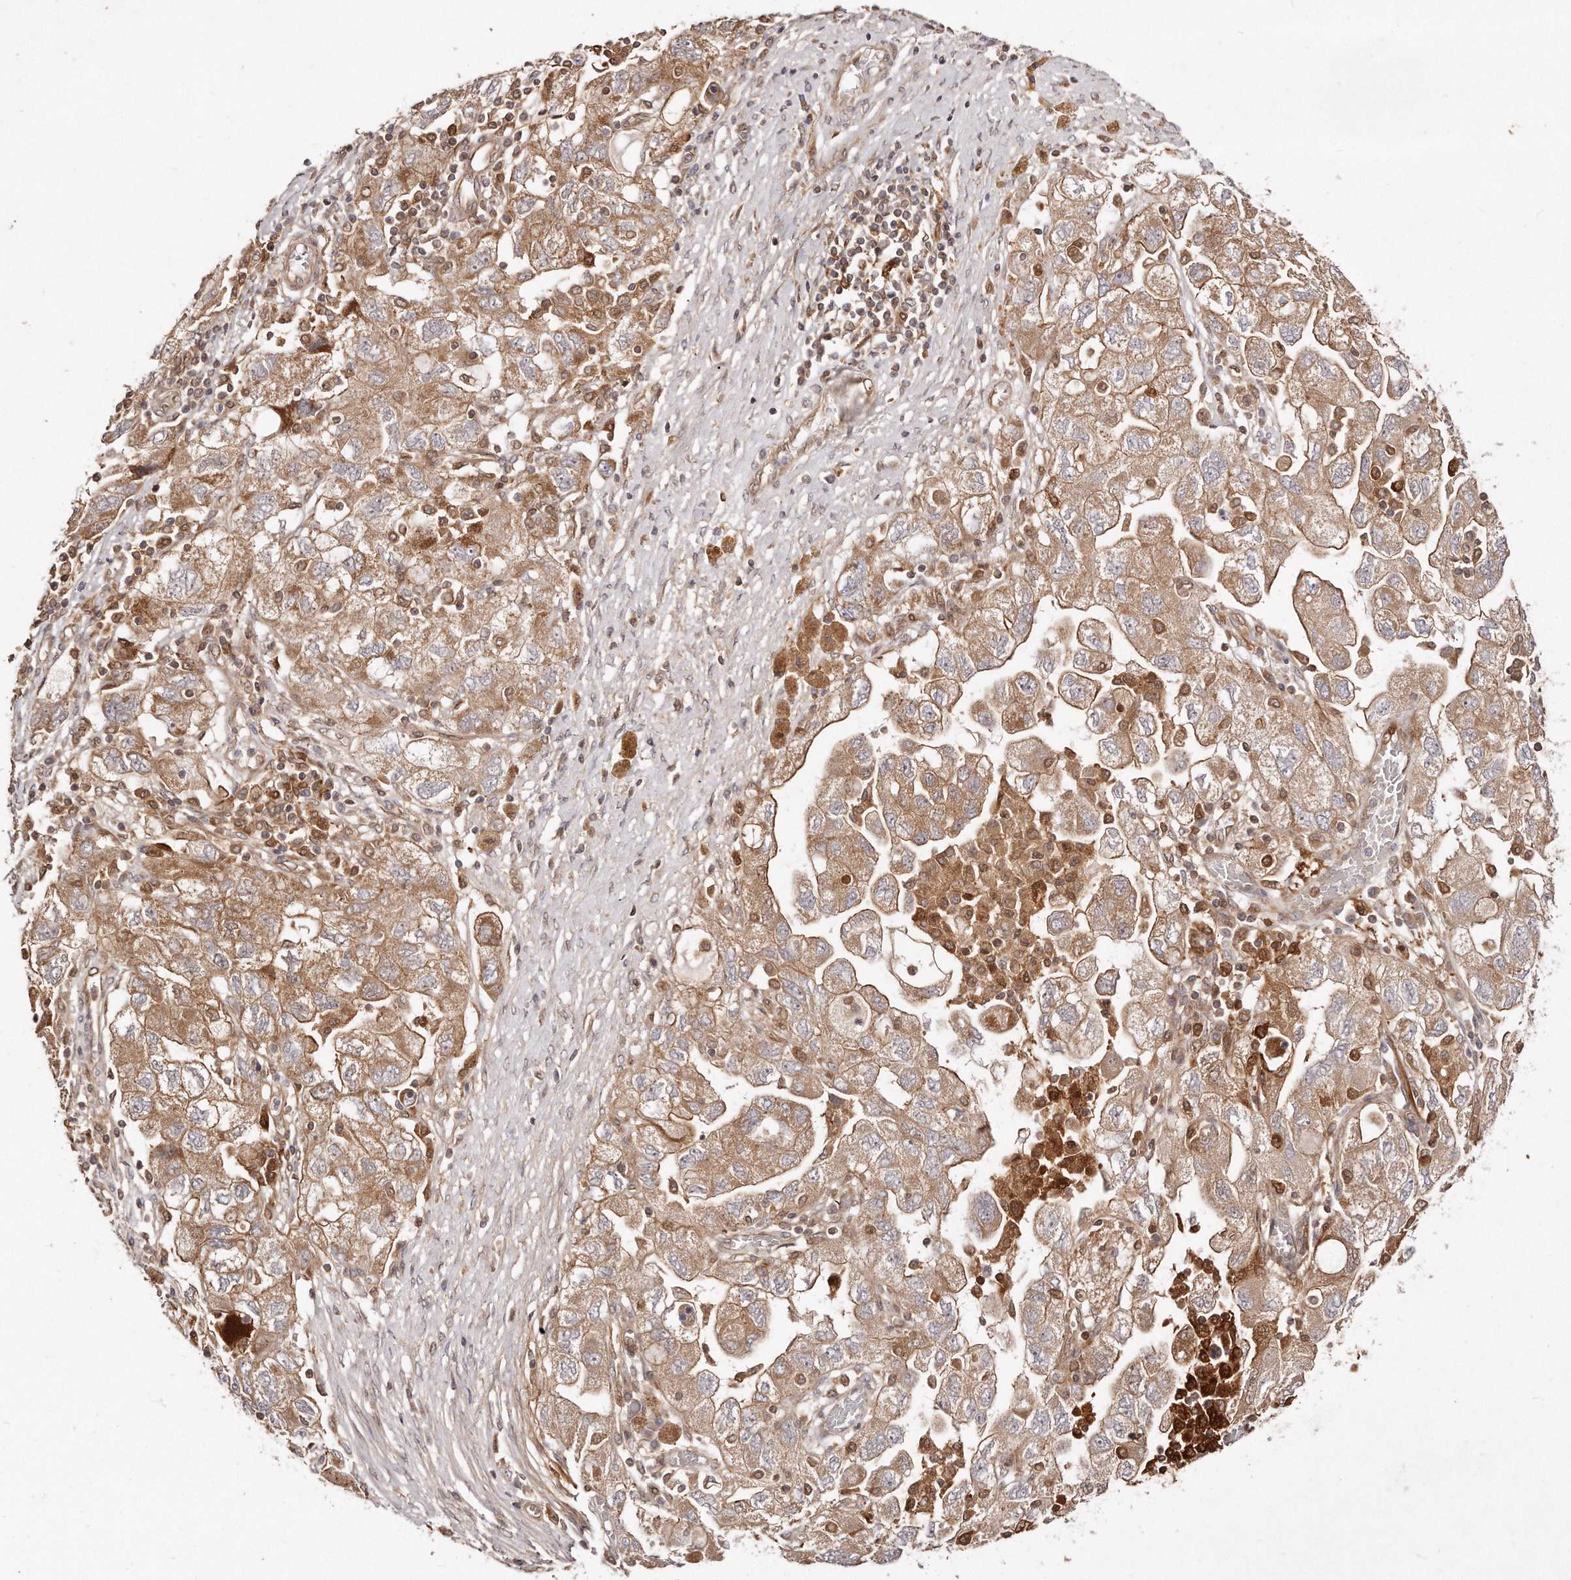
{"staining": {"intensity": "moderate", "quantity": ">75%", "location": "cytoplasmic/membranous"}, "tissue": "ovarian cancer", "cell_type": "Tumor cells", "image_type": "cancer", "snomed": [{"axis": "morphology", "description": "Carcinoma, NOS"}, {"axis": "morphology", "description": "Cystadenocarcinoma, serous, NOS"}, {"axis": "topography", "description": "Ovary"}], "caption": "Protein expression analysis of ovarian carcinoma displays moderate cytoplasmic/membranous positivity in approximately >75% of tumor cells.", "gene": "GBP4", "patient": {"sex": "female", "age": 69}}